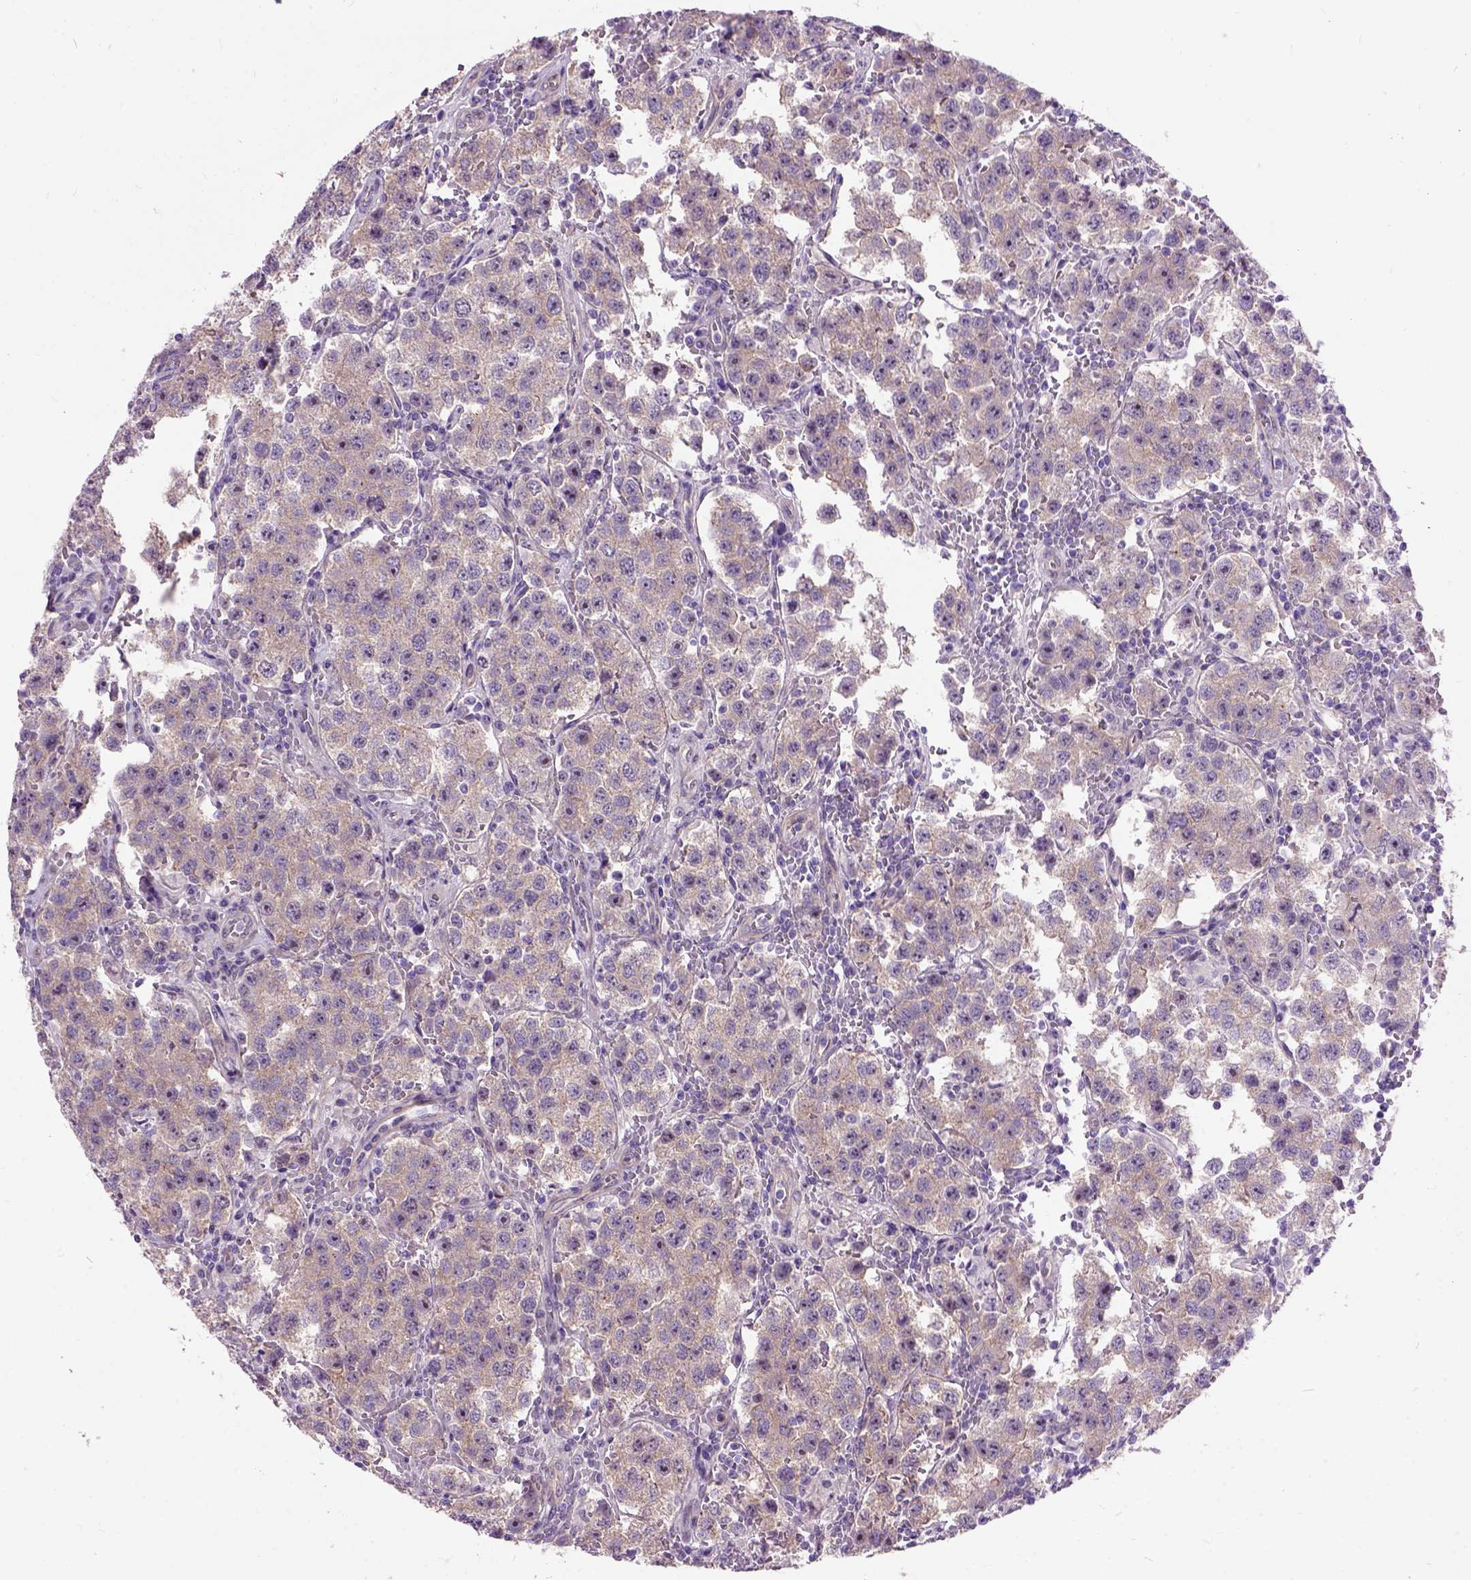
{"staining": {"intensity": "weak", "quantity": ">75%", "location": "cytoplasmic/membranous"}, "tissue": "testis cancer", "cell_type": "Tumor cells", "image_type": "cancer", "snomed": [{"axis": "morphology", "description": "Seminoma, NOS"}, {"axis": "topography", "description": "Testis"}], "caption": "Immunohistochemistry (IHC) image of seminoma (testis) stained for a protein (brown), which reveals low levels of weak cytoplasmic/membranous expression in about >75% of tumor cells.", "gene": "MAPT", "patient": {"sex": "male", "age": 37}}